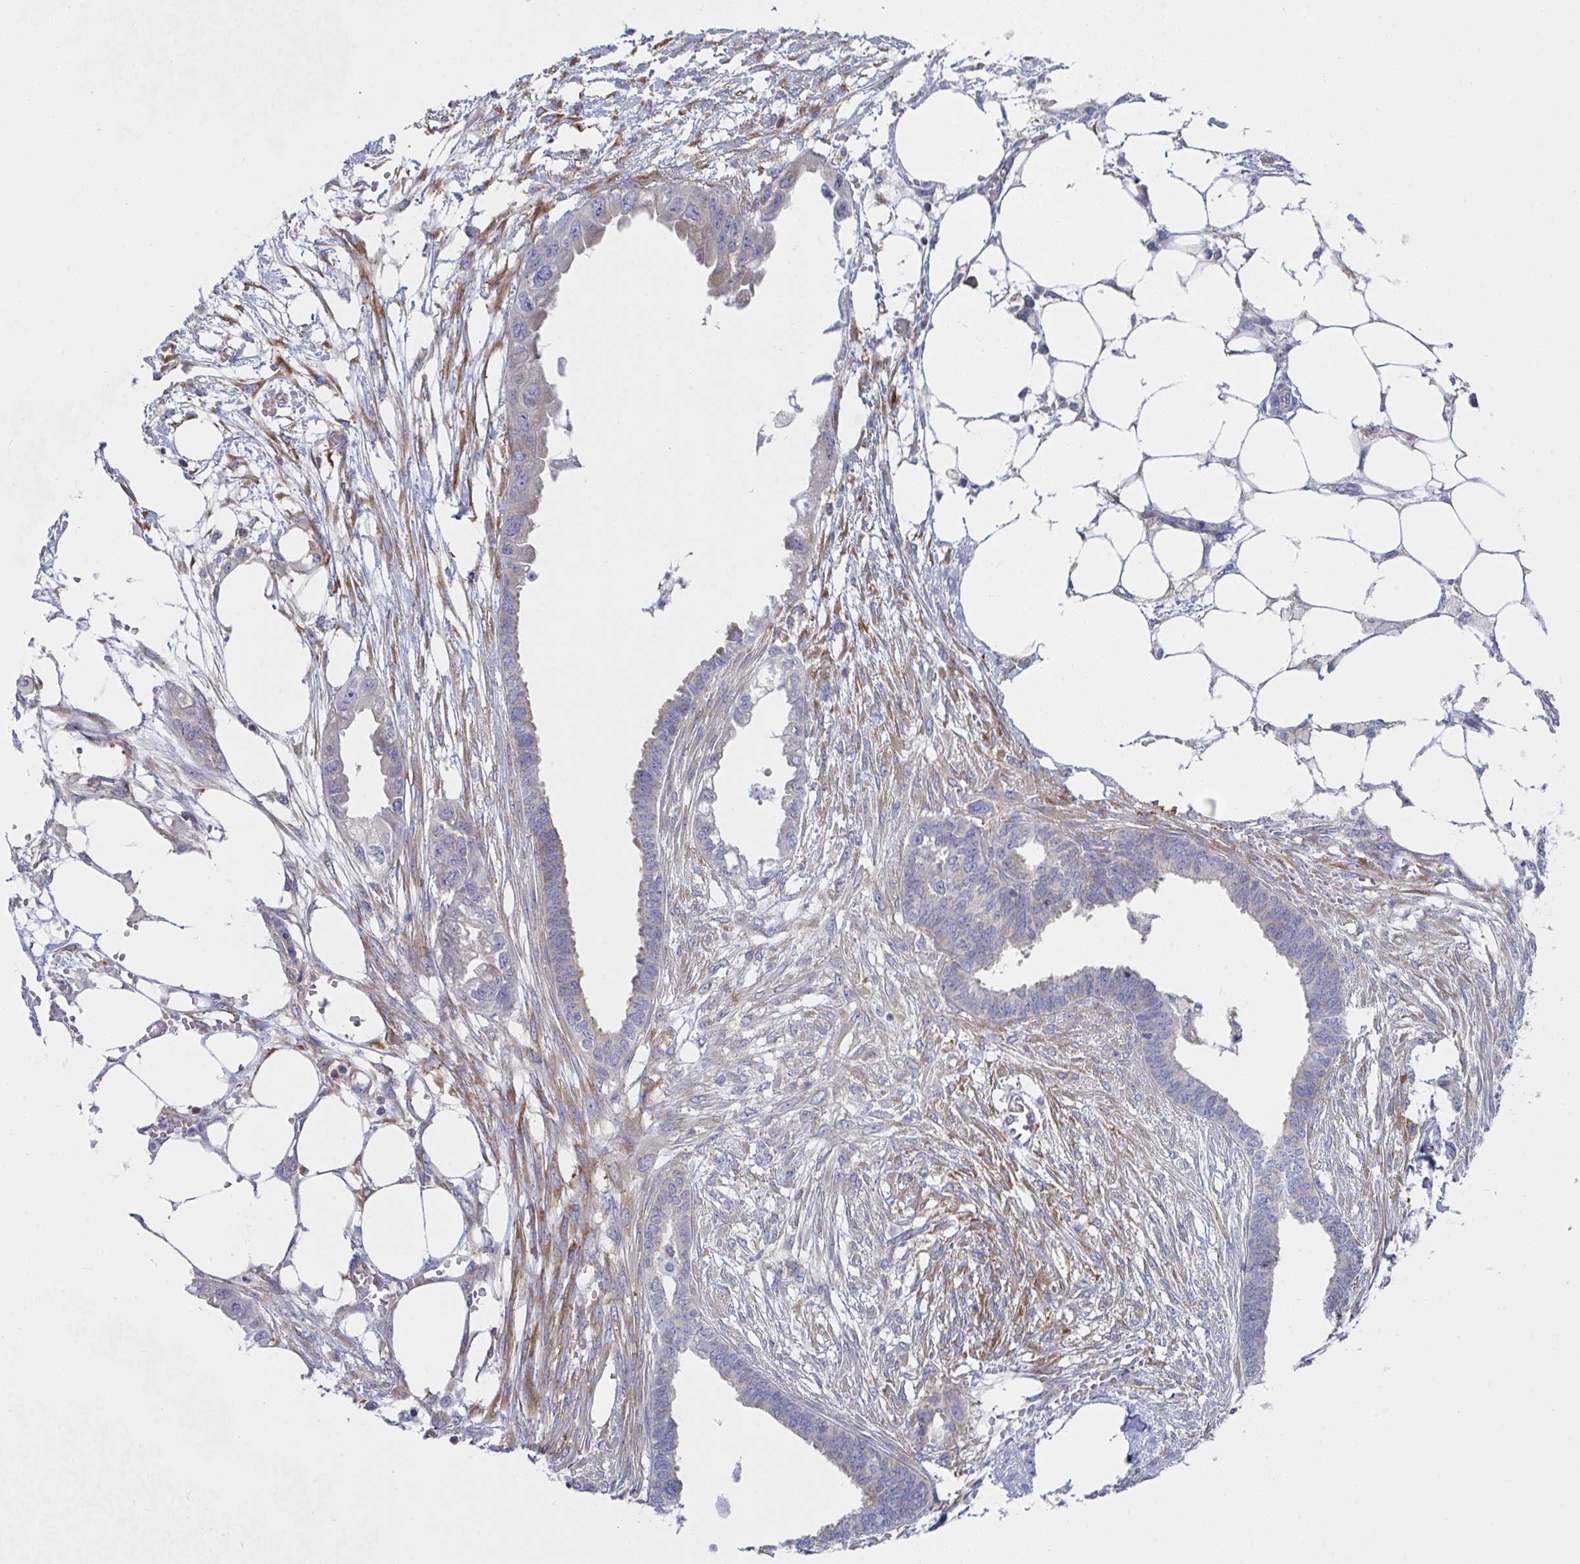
{"staining": {"intensity": "negative", "quantity": "none", "location": "none"}, "tissue": "endometrial cancer", "cell_type": "Tumor cells", "image_type": "cancer", "snomed": [{"axis": "morphology", "description": "Adenocarcinoma, NOS"}, {"axis": "morphology", "description": "Adenocarcinoma, metastatic, NOS"}, {"axis": "topography", "description": "Adipose tissue"}, {"axis": "topography", "description": "Endometrium"}], "caption": "Protein analysis of endometrial cancer displays no significant positivity in tumor cells. (DAB IHC, high magnification).", "gene": "WNK1", "patient": {"sex": "female", "age": 67}}